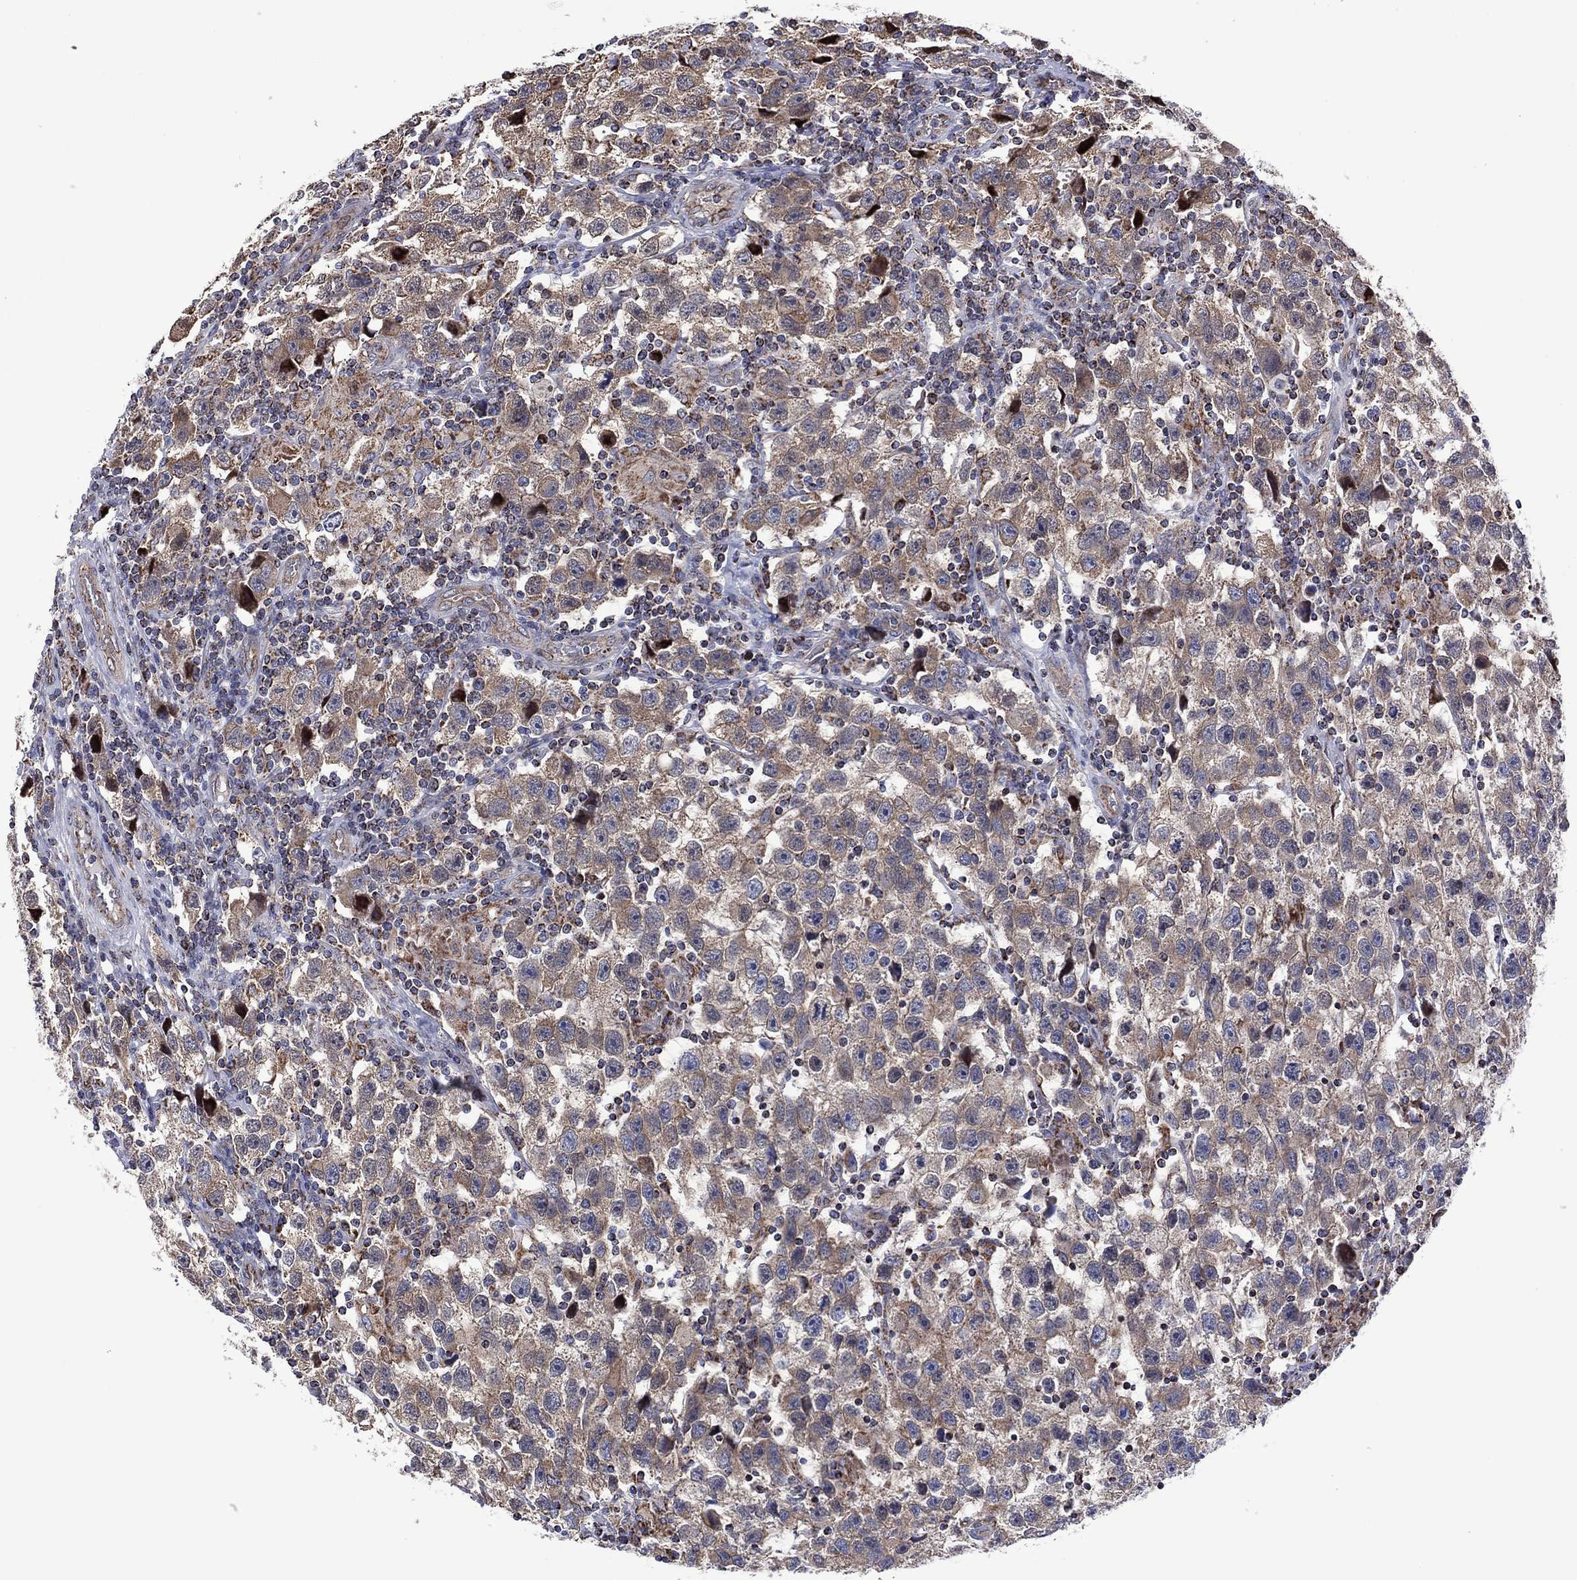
{"staining": {"intensity": "weak", "quantity": "<25%", "location": "cytoplasmic/membranous"}, "tissue": "testis cancer", "cell_type": "Tumor cells", "image_type": "cancer", "snomed": [{"axis": "morphology", "description": "Seminoma, NOS"}, {"axis": "topography", "description": "Testis"}], "caption": "Immunohistochemistry of testis seminoma demonstrates no staining in tumor cells.", "gene": "PIDD1", "patient": {"sex": "male", "age": 26}}